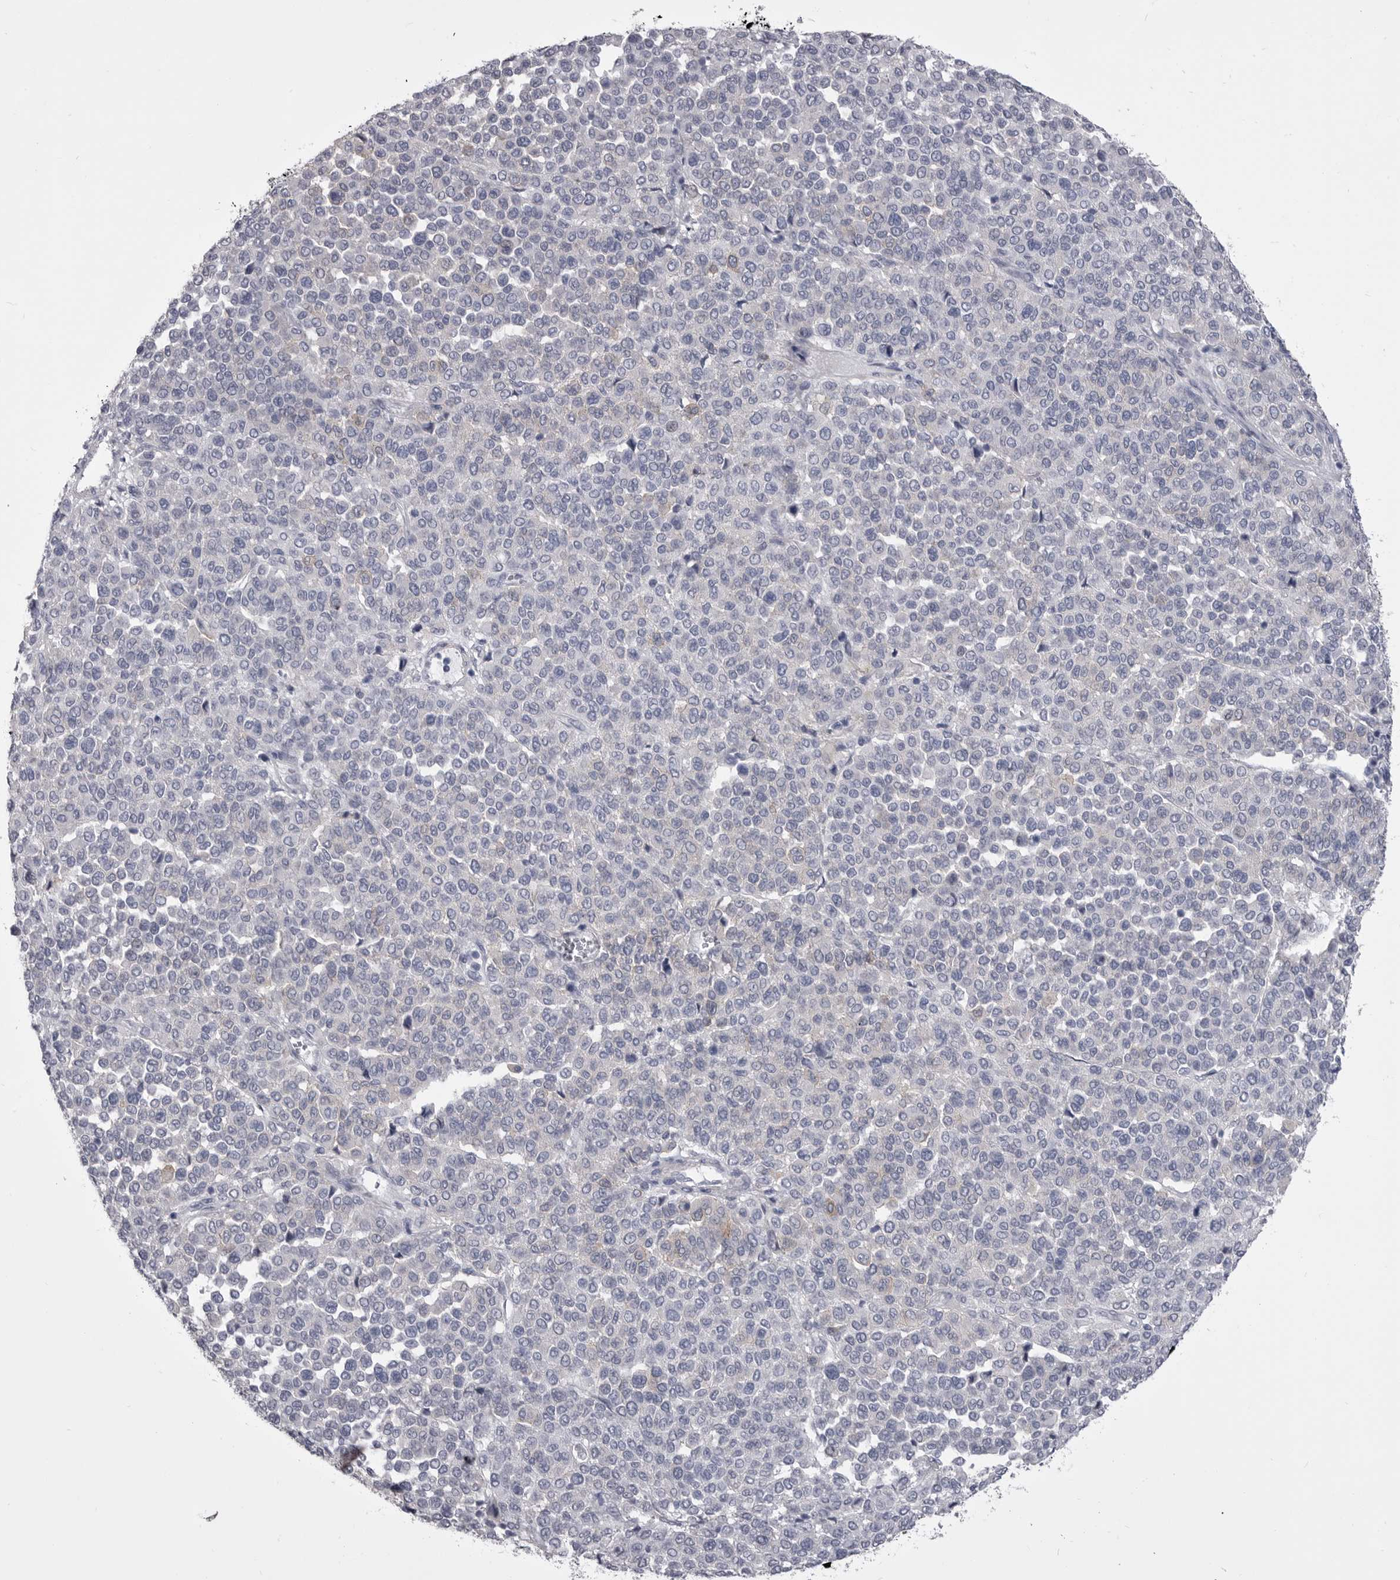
{"staining": {"intensity": "negative", "quantity": "none", "location": "none"}, "tissue": "melanoma", "cell_type": "Tumor cells", "image_type": "cancer", "snomed": [{"axis": "morphology", "description": "Malignant melanoma, Metastatic site"}, {"axis": "topography", "description": "Pancreas"}], "caption": "Immunohistochemistry histopathology image of melanoma stained for a protein (brown), which demonstrates no staining in tumor cells.", "gene": "ANK2", "patient": {"sex": "female", "age": 30}}